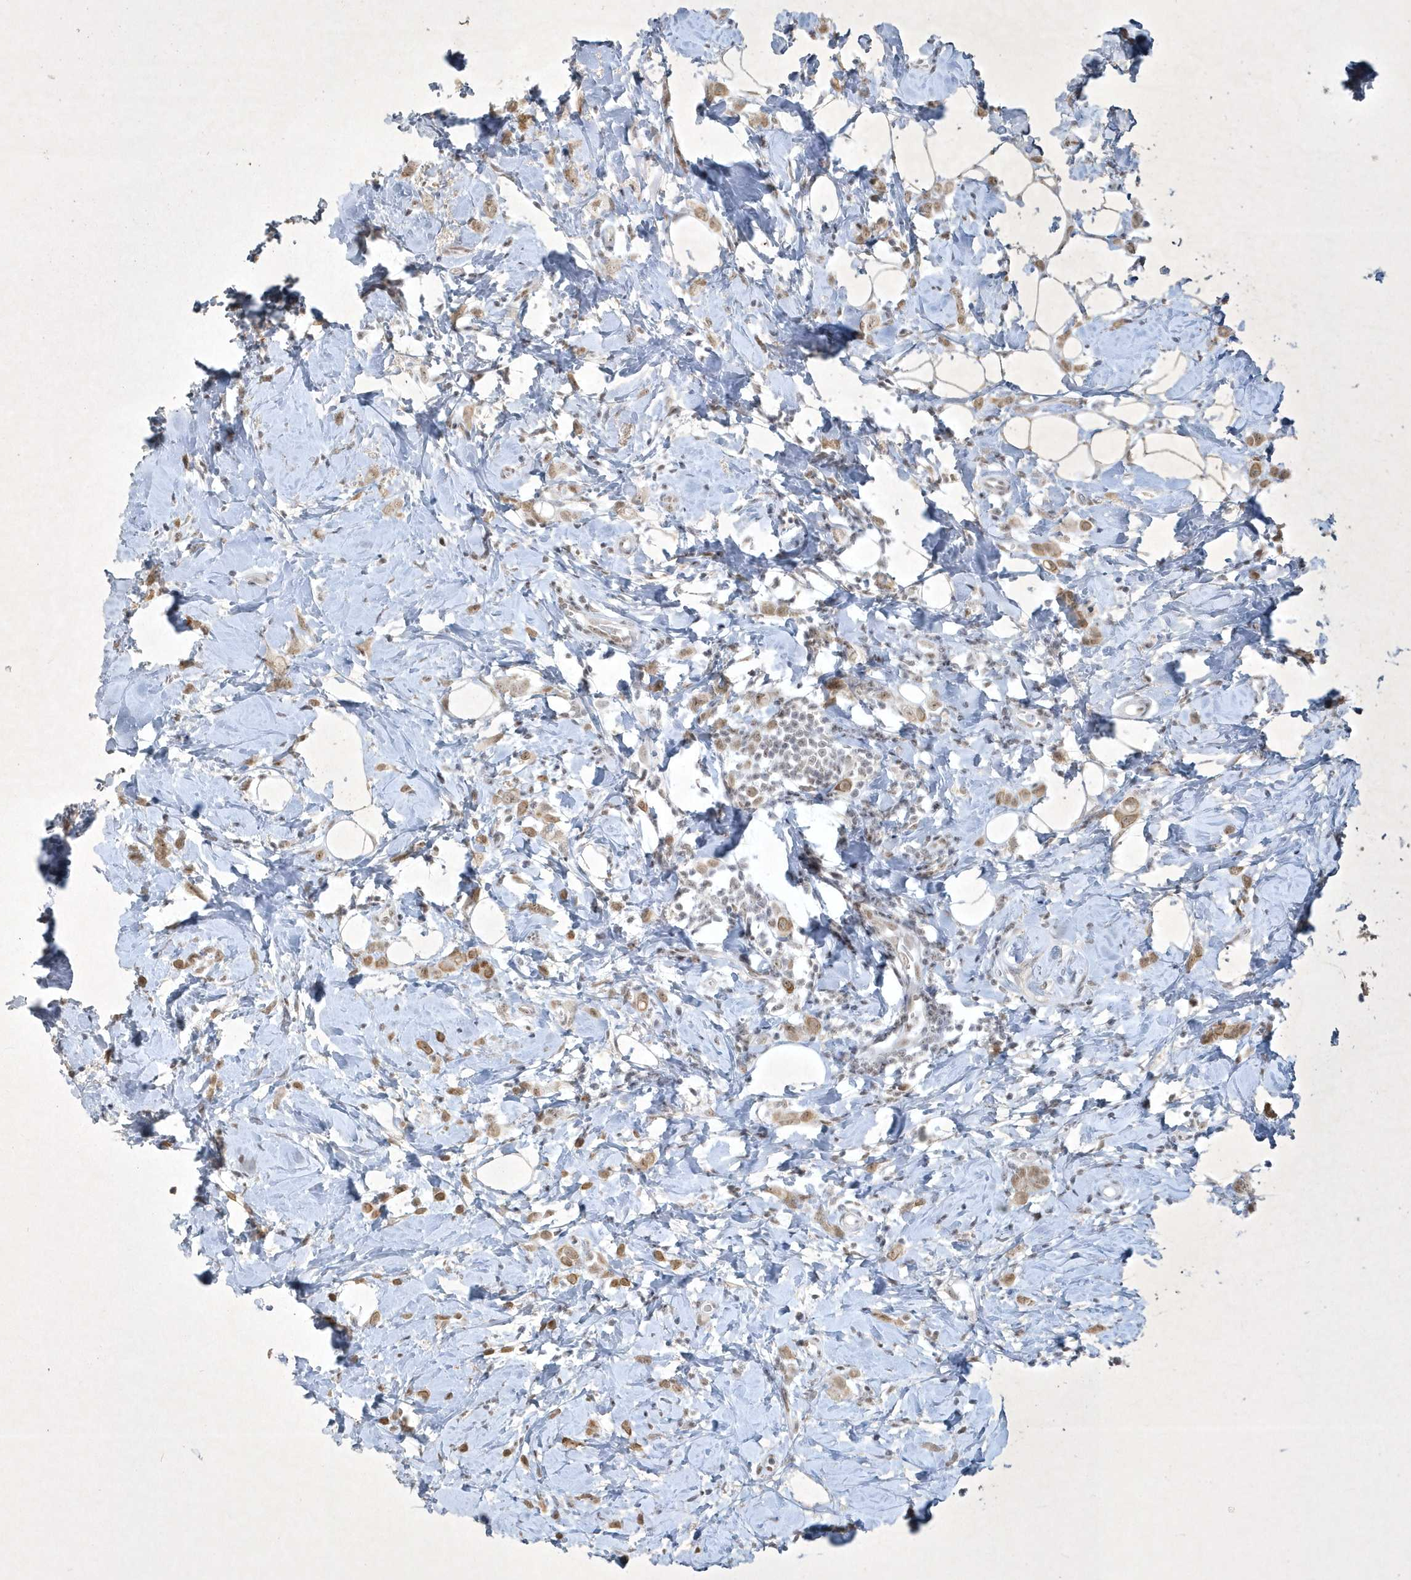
{"staining": {"intensity": "weak", "quantity": ">75%", "location": "cytoplasmic/membranous"}, "tissue": "breast cancer", "cell_type": "Tumor cells", "image_type": "cancer", "snomed": [{"axis": "morphology", "description": "Lobular carcinoma"}, {"axis": "topography", "description": "Breast"}], "caption": "IHC image of human breast cancer stained for a protein (brown), which reveals low levels of weak cytoplasmic/membranous expression in approximately >75% of tumor cells.", "gene": "ZBTB9", "patient": {"sex": "female", "age": 47}}